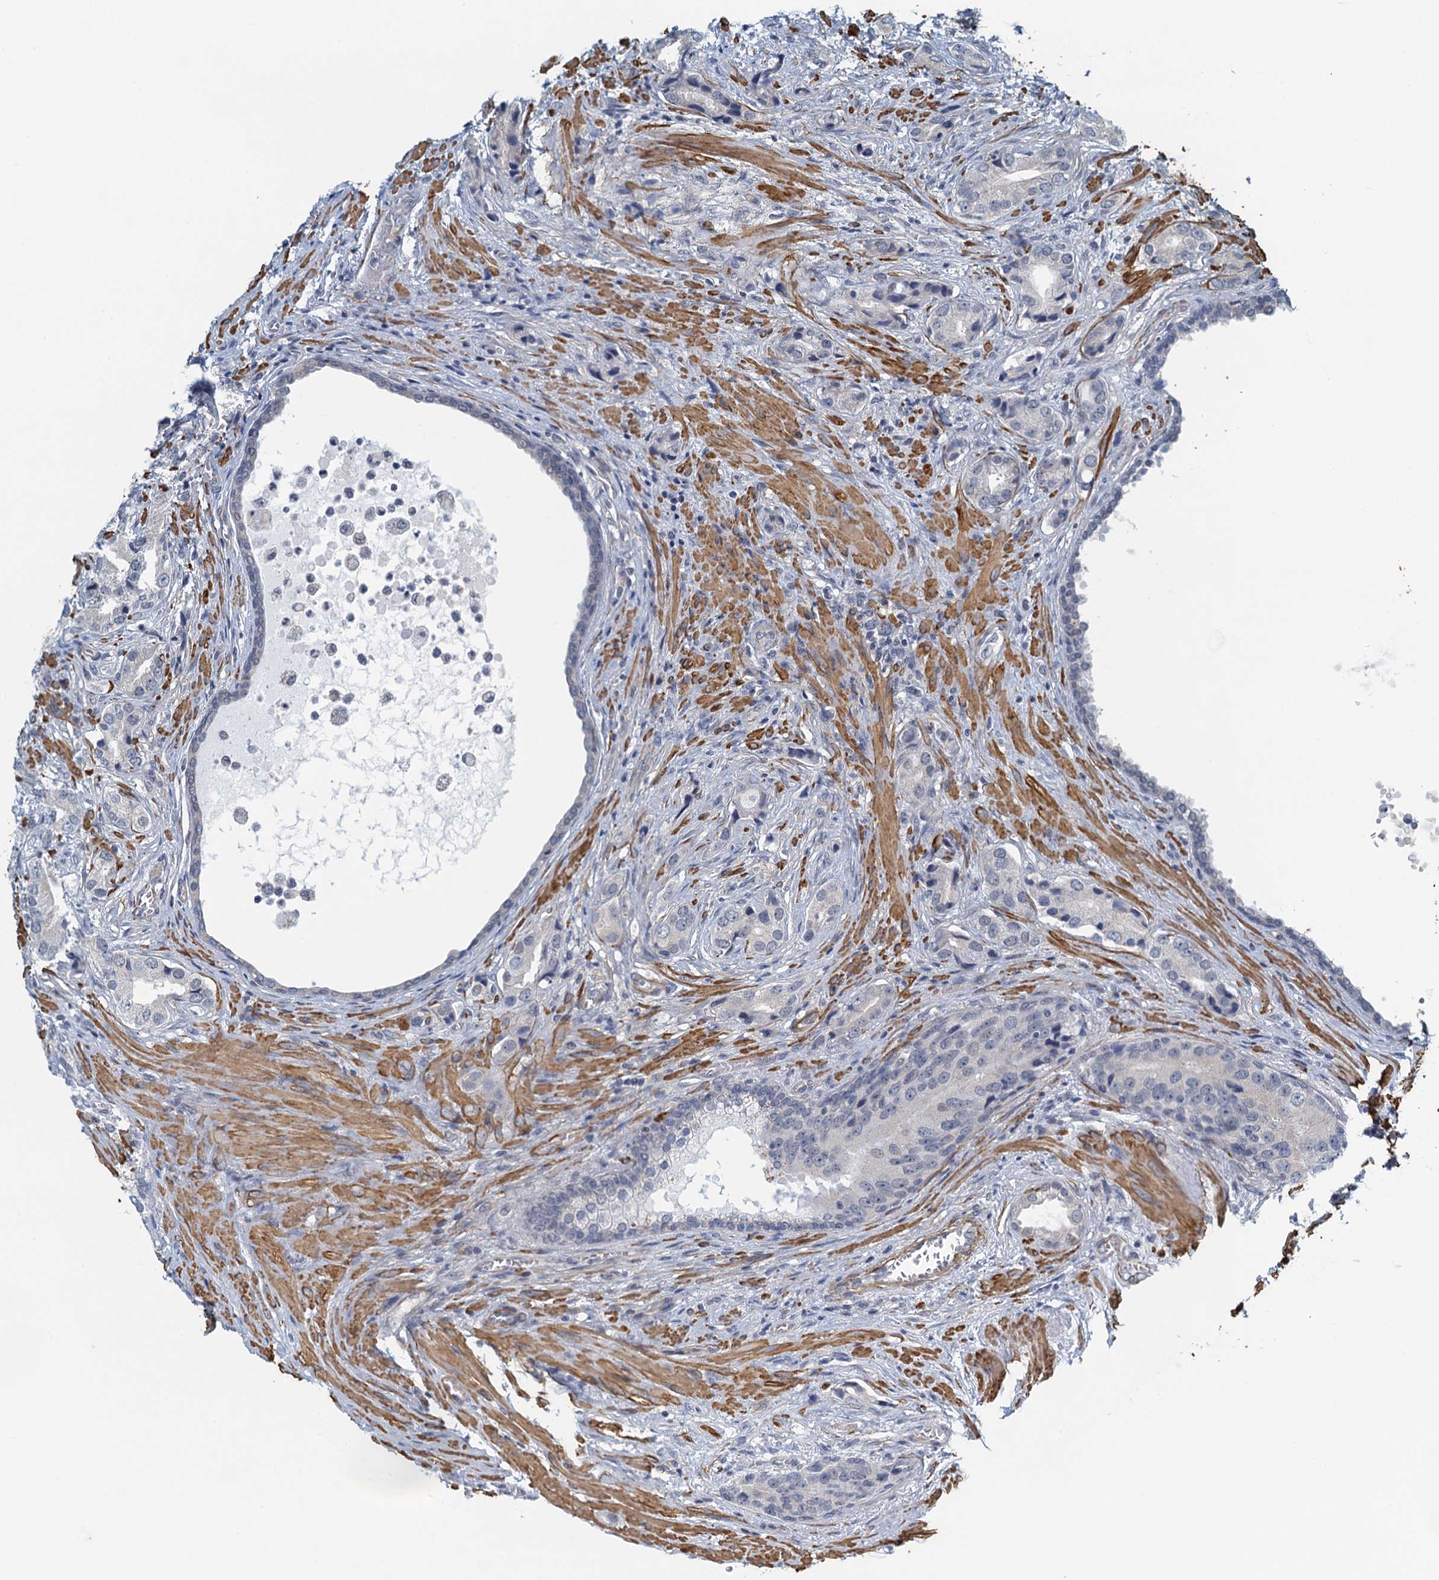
{"staining": {"intensity": "weak", "quantity": "25%-75%", "location": "cytoplasmic/membranous"}, "tissue": "prostate cancer", "cell_type": "Tumor cells", "image_type": "cancer", "snomed": [{"axis": "morphology", "description": "Adenocarcinoma, Low grade"}, {"axis": "topography", "description": "Prostate"}], "caption": "High-magnification brightfield microscopy of adenocarcinoma (low-grade) (prostate) stained with DAB (brown) and counterstained with hematoxylin (blue). tumor cells exhibit weak cytoplasmic/membranous expression is appreciated in about25%-75% of cells.", "gene": "ALG2", "patient": {"sex": "male", "age": 71}}